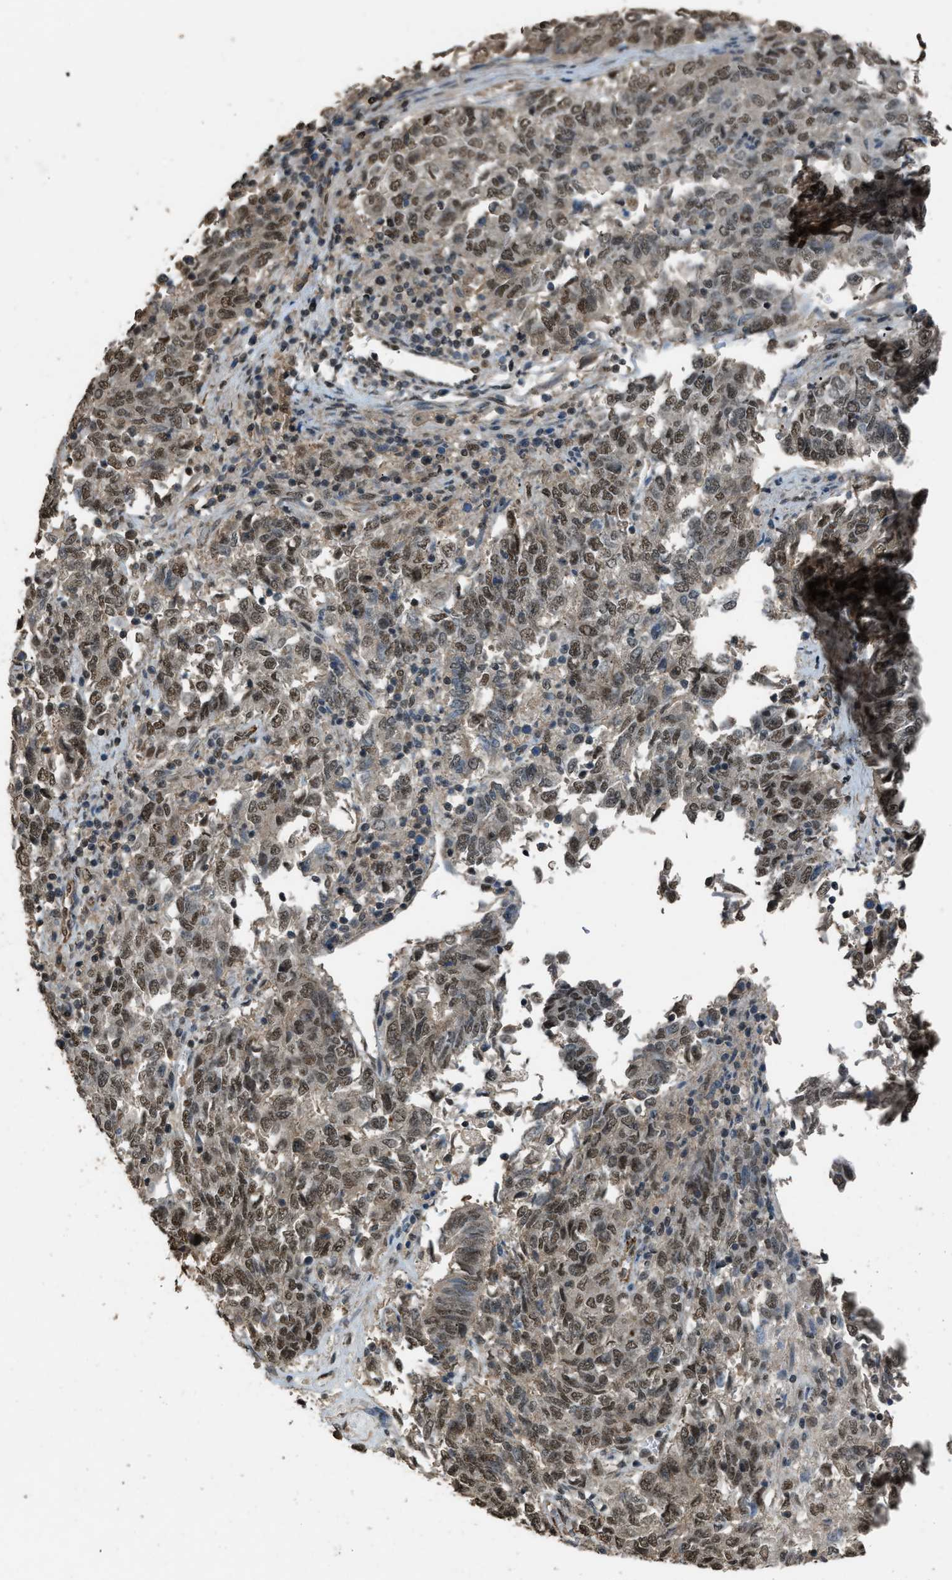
{"staining": {"intensity": "moderate", "quantity": ">75%", "location": "nuclear"}, "tissue": "endometrial cancer", "cell_type": "Tumor cells", "image_type": "cancer", "snomed": [{"axis": "morphology", "description": "Adenocarcinoma, NOS"}, {"axis": "topography", "description": "Endometrium"}], "caption": "About >75% of tumor cells in human adenocarcinoma (endometrial) reveal moderate nuclear protein expression as visualized by brown immunohistochemical staining.", "gene": "SERTAD2", "patient": {"sex": "female", "age": 80}}